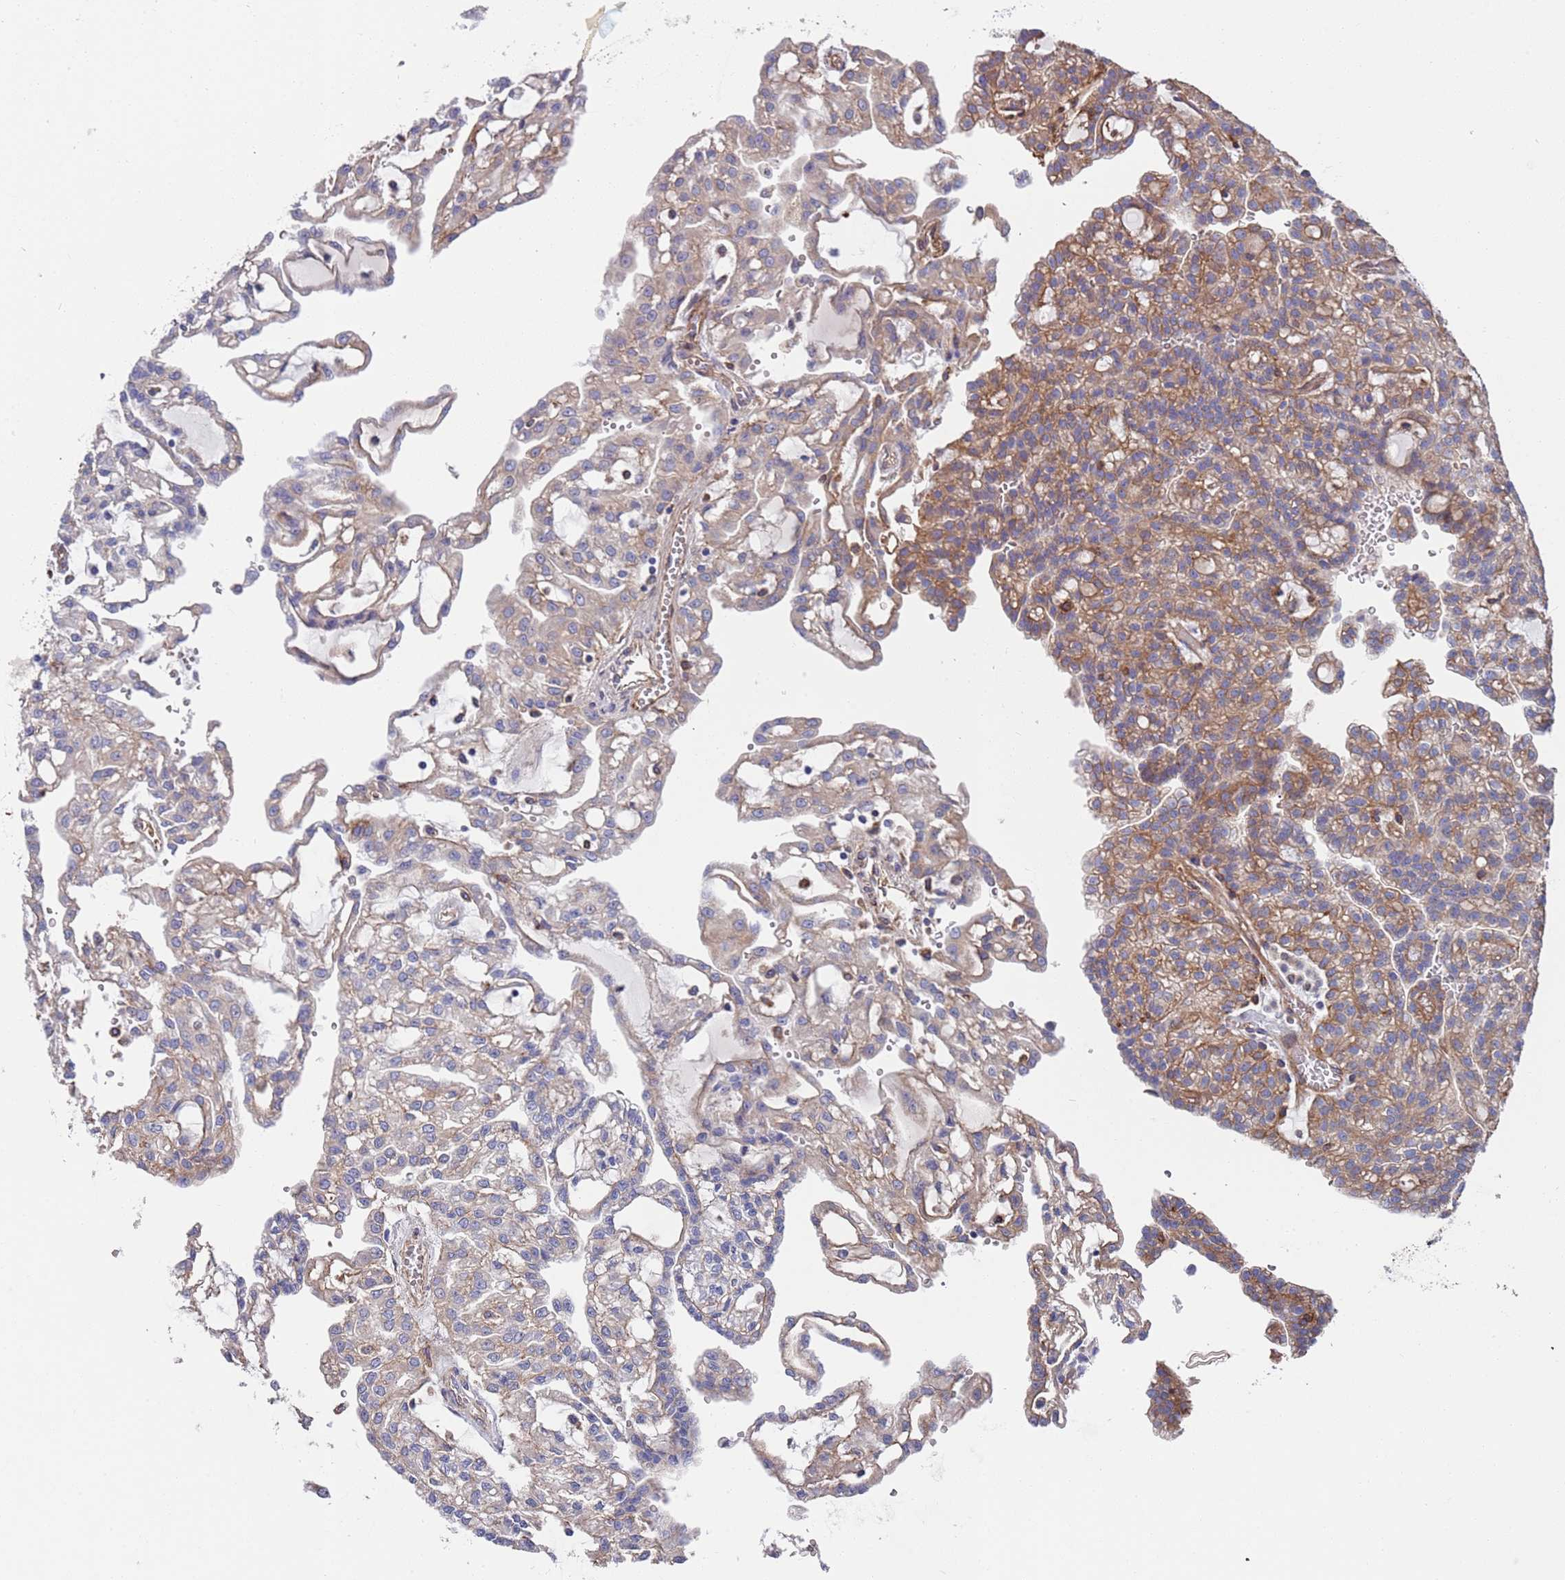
{"staining": {"intensity": "moderate", "quantity": "<25%", "location": "cytoplasmic/membranous"}, "tissue": "renal cancer", "cell_type": "Tumor cells", "image_type": "cancer", "snomed": [{"axis": "morphology", "description": "Adenocarcinoma, NOS"}, {"axis": "topography", "description": "Kidney"}], "caption": "Immunohistochemistry (IHC) of renal cancer exhibits low levels of moderate cytoplasmic/membranous staining in approximately <25% of tumor cells. The protein of interest is shown in brown color, while the nuclei are stained blue.", "gene": "JAKMIP2", "patient": {"sex": "male", "age": 63}}